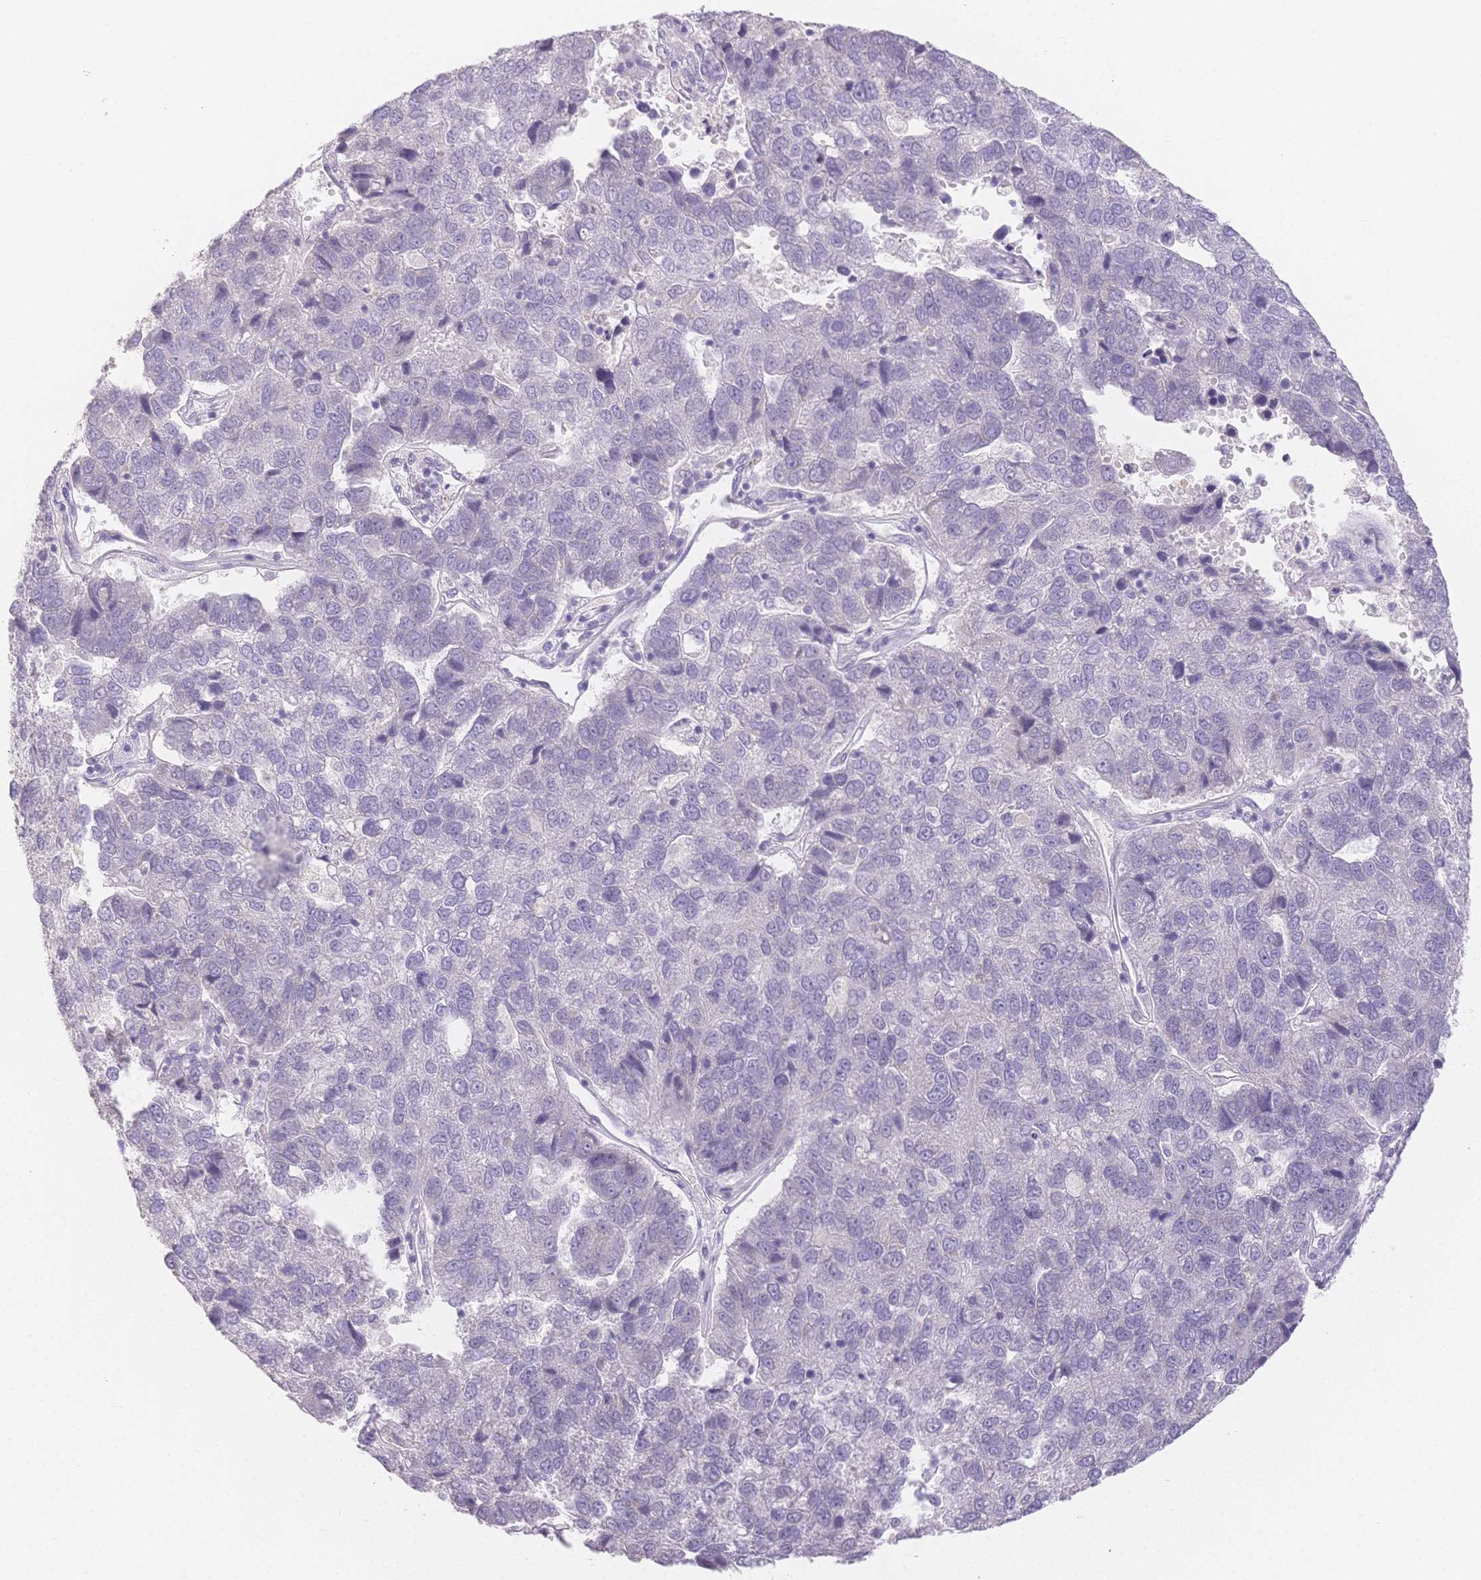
{"staining": {"intensity": "negative", "quantity": "none", "location": "none"}, "tissue": "pancreatic cancer", "cell_type": "Tumor cells", "image_type": "cancer", "snomed": [{"axis": "morphology", "description": "Adenocarcinoma, NOS"}, {"axis": "topography", "description": "Pancreas"}], "caption": "High power microscopy photomicrograph of an immunohistochemistry image of pancreatic adenocarcinoma, revealing no significant staining in tumor cells. (DAB immunohistochemistry (IHC), high magnification).", "gene": "SUV39H2", "patient": {"sex": "female", "age": 61}}